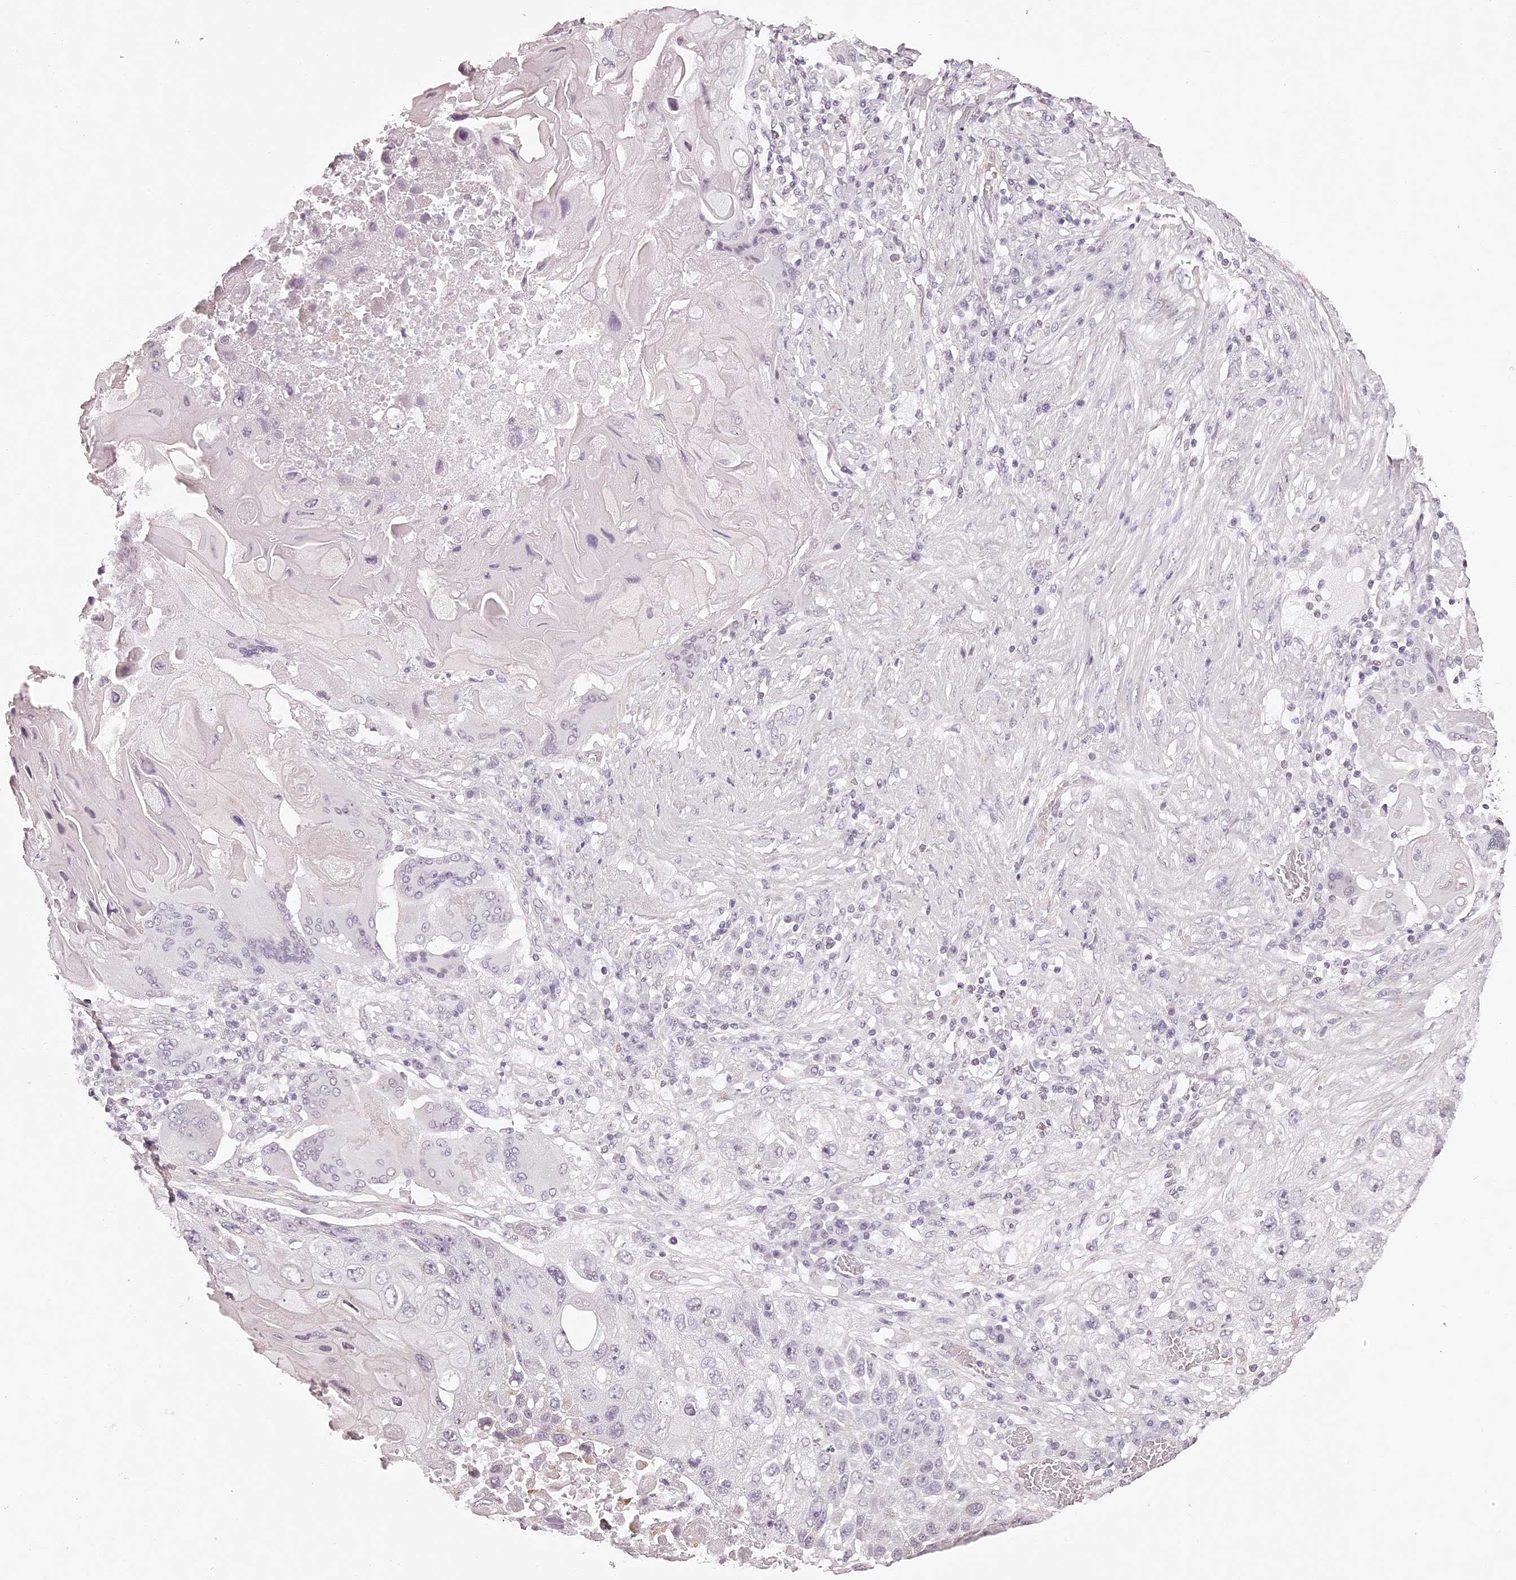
{"staining": {"intensity": "negative", "quantity": "none", "location": "none"}, "tissue": "lung cancer", "cell_type": "Tumor cells", "image_type": "cancer", "snomed": [{"axis": "morphology", "description": "Squamous cell carcinoma, NOS"}, {"axis": "topography", "description": "Lung"}], "caption": "Lung squamous cell carcinoma was stained to show a protein in brown. There is no significant positivity in tumor cells.", "gene": "ELAPOR1", "patient": {"sex": "male", "age": 61}}